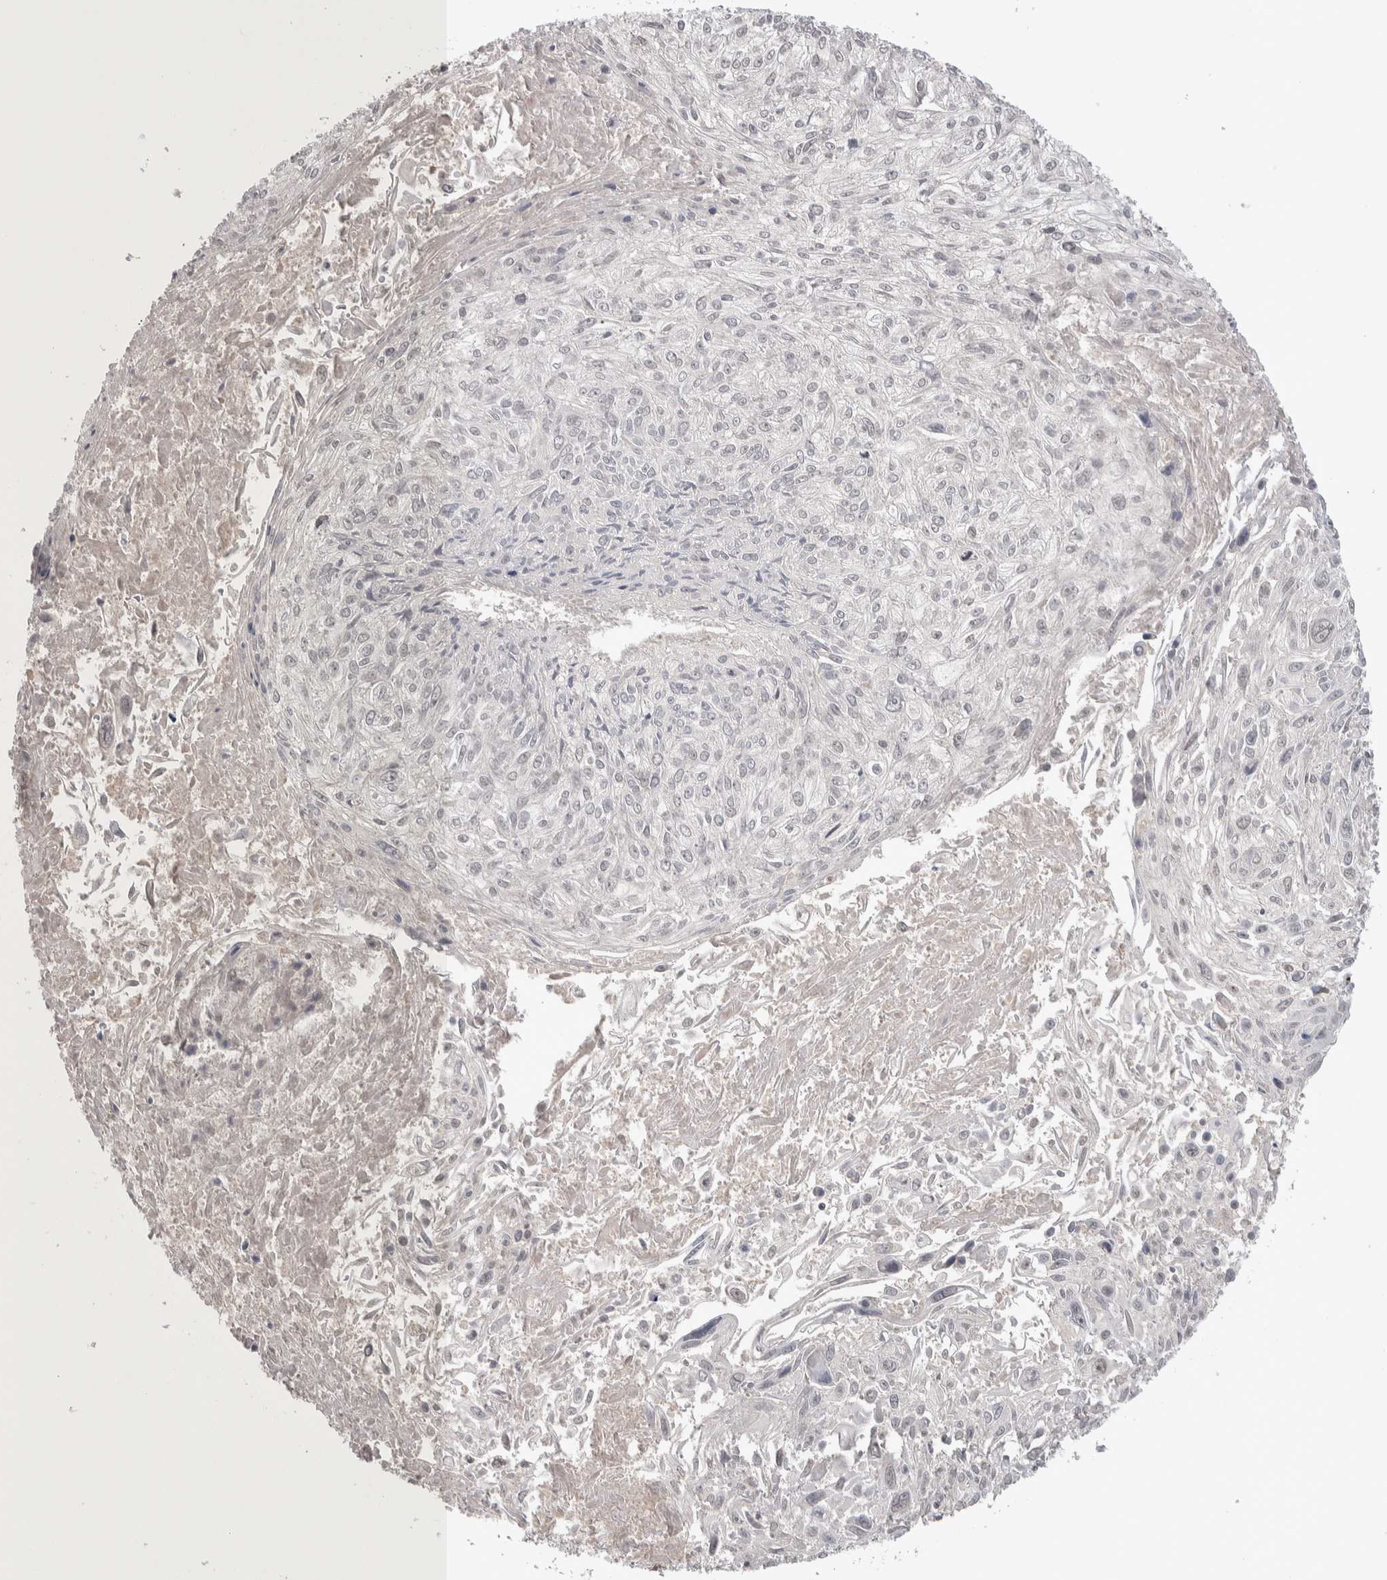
{"staining": {"intensity": "negative", "quantity": "none", "location": "none"}, "tissue": "cervical cancer", "cell_type": "Tumor cells", "image_type": "cancer", "snomed": [{"axis": "morphology", "description": "Squamous cell carcinoma, NOS"}, {"axis": "topography", "description": "Cervix"}], "caption": "Tumor cells are negative for brown protein staining in squamous cell carcinoma (cervical). (DAB (3,3'-diaminobenzidine) IHC, high magnification).", "gene": "CUL2", "patient": {"sex": "female", "age": 51}}